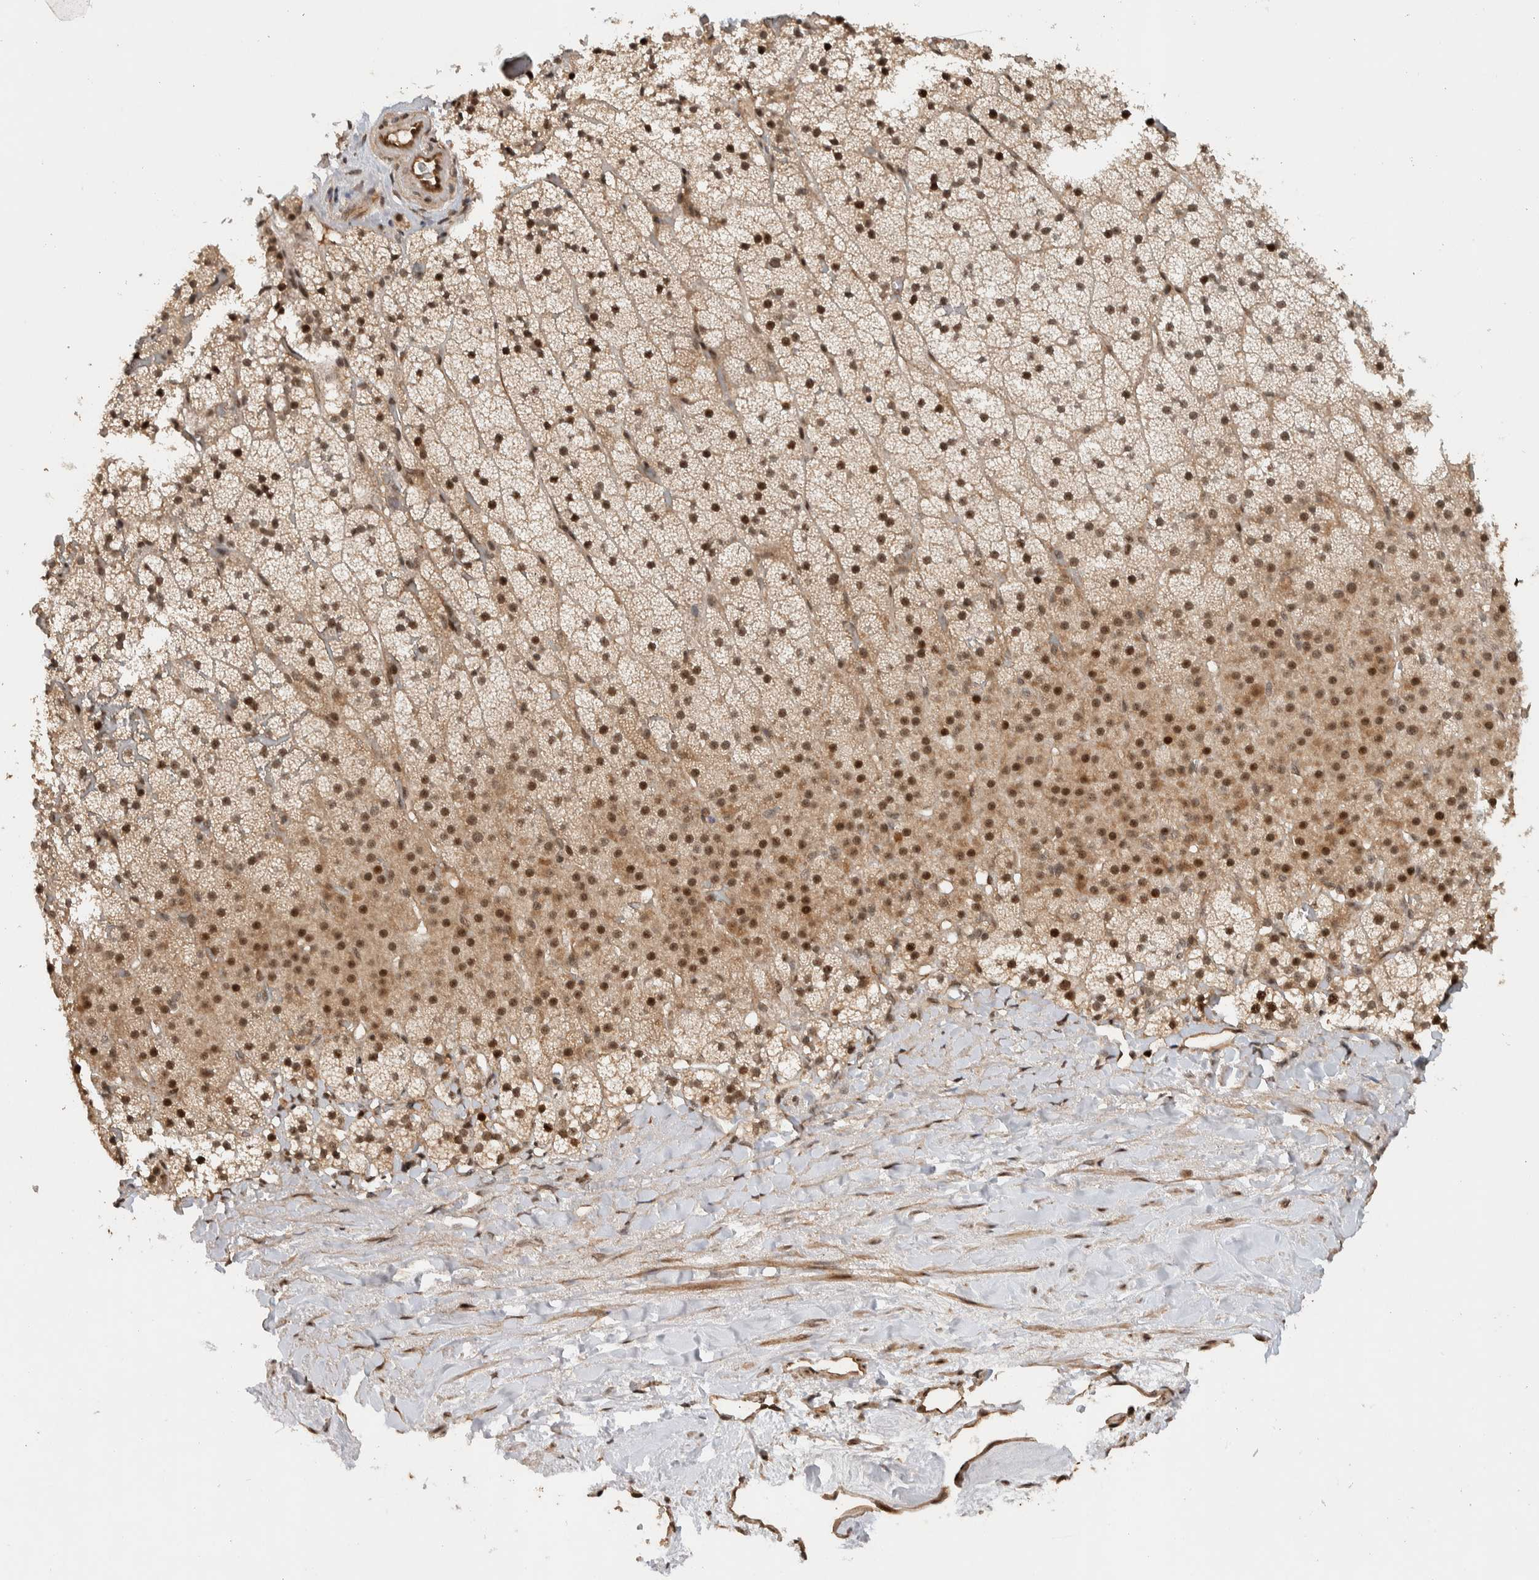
{"staining": {"intensity": "strong", "quantity": ">75%", "location": "cytoplasmic/membranous,nuclear"}, "tissue": "adrenal gland", "cell_type": "Glandular cells", "image_type": "normal", "snomed": [{"axis": "morphology", "description": "Normal tissue, NOS"}, {"axis": "topography", "description": "Adrenal gland"}], "caption": "Immunohistochemistry (IHC) micrograph of unremarkable adrenal gland: adrenal gland stained using immunohistochemistry (IHC) shows high levels of strong protein expression localized specifically in the cytoplasmic/membranous,nuclear of glandular cells, appearing as a cytoplasmic/membranous,nuclear brown color.", "gene": "TOR1B", "patient": {"sex": "male", "age": 35}}